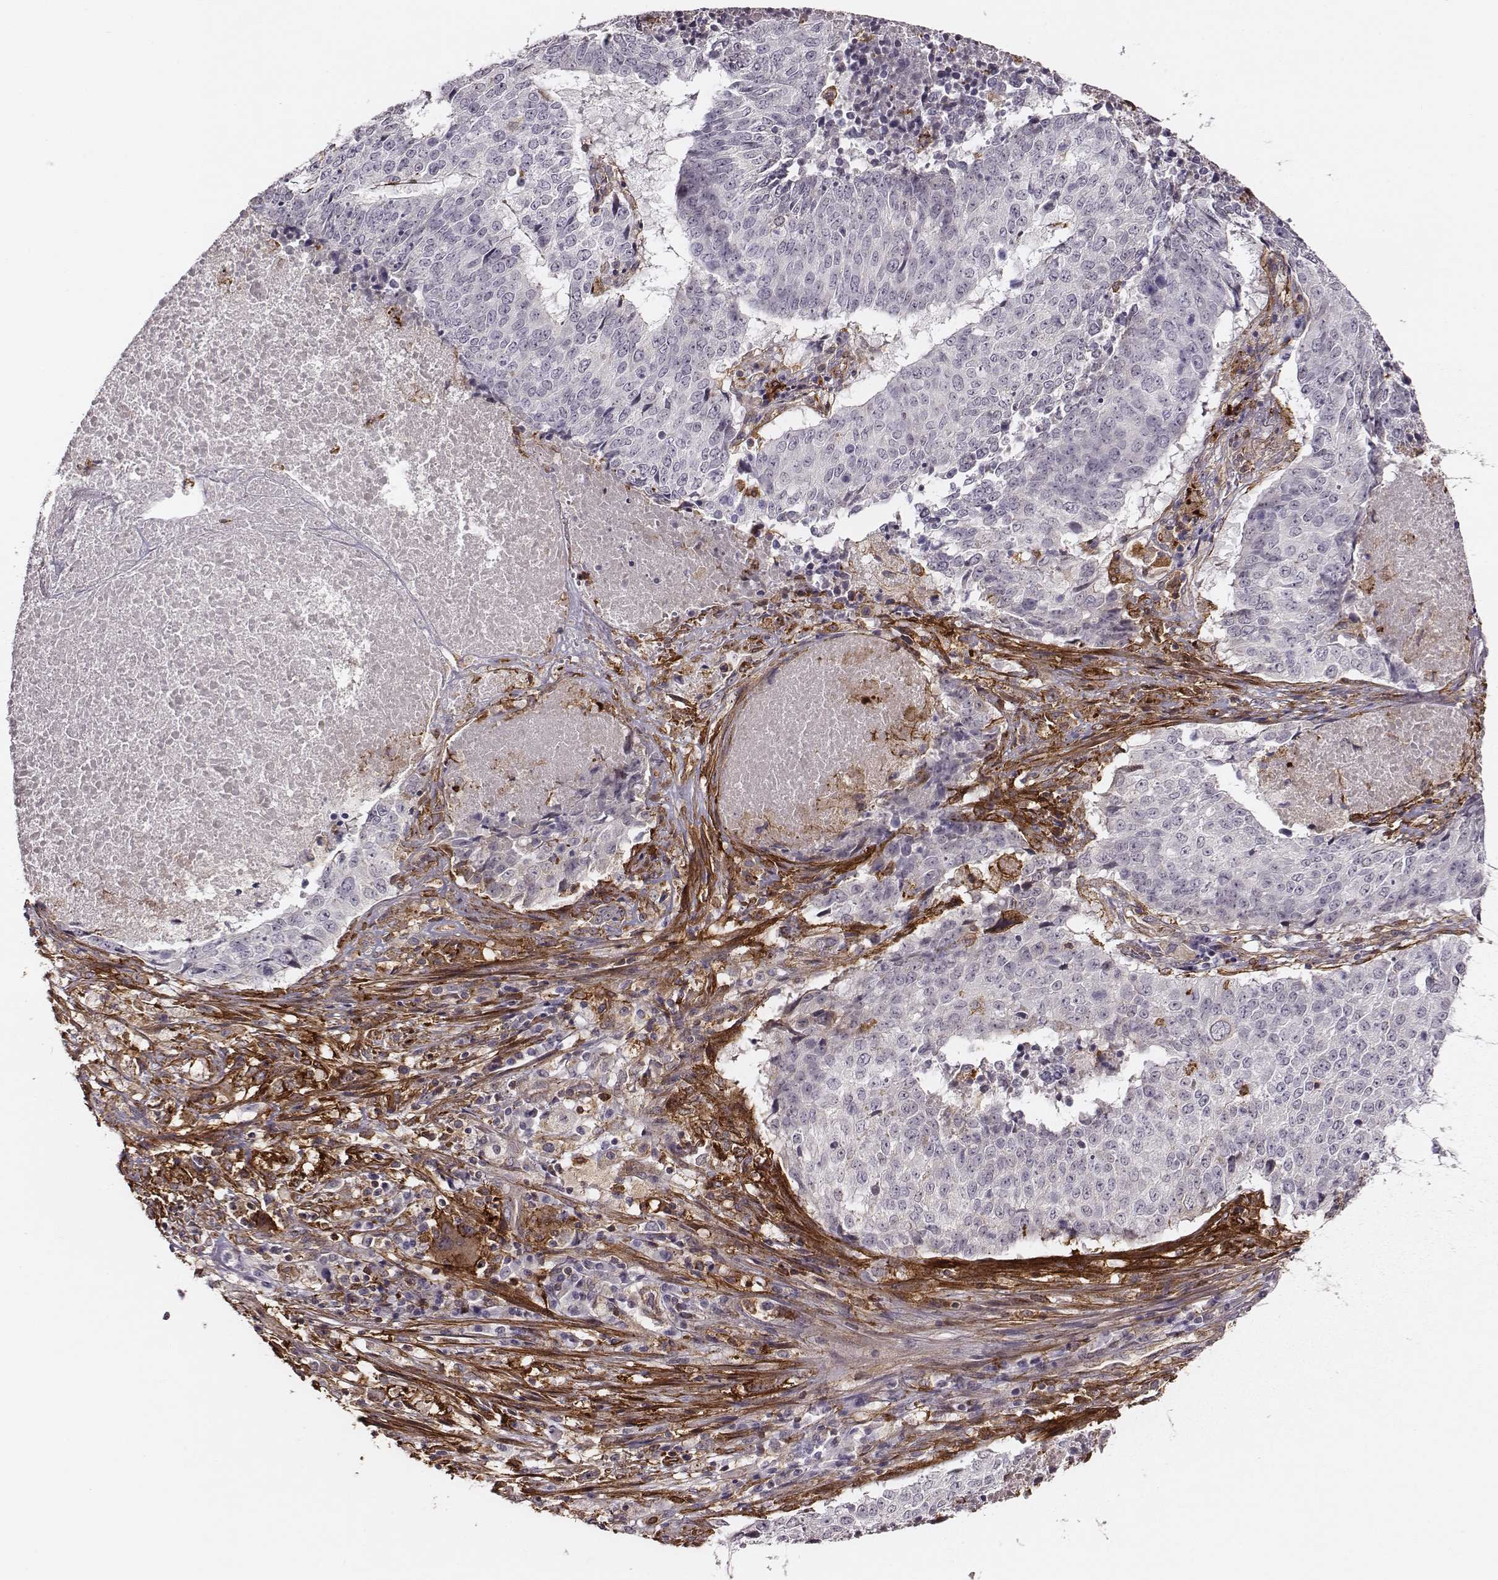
{"staining": {"intensity": "negative", "quantity": "none", "location": "none"}, "tissue": "lung cancer", "cell_type": "Tumor cells", "image_type": "cancer", "snomed": [{"axis": "morphology", "description": "Normal tissue, NOS"}, {"axis": "morphology", "description": "Squamous cell carcinoma, NOS"}, {"axis": "topography", "description": "Bronchus"}, {"axis": "topography", "description": "Lung"}], "caption": "This is an immunohistochemistry image of lung squamous cell carcinoma. There is no staining in tumor cells.", "gene": "ZYX", "patient": {"sex": "male", "age": 64}}